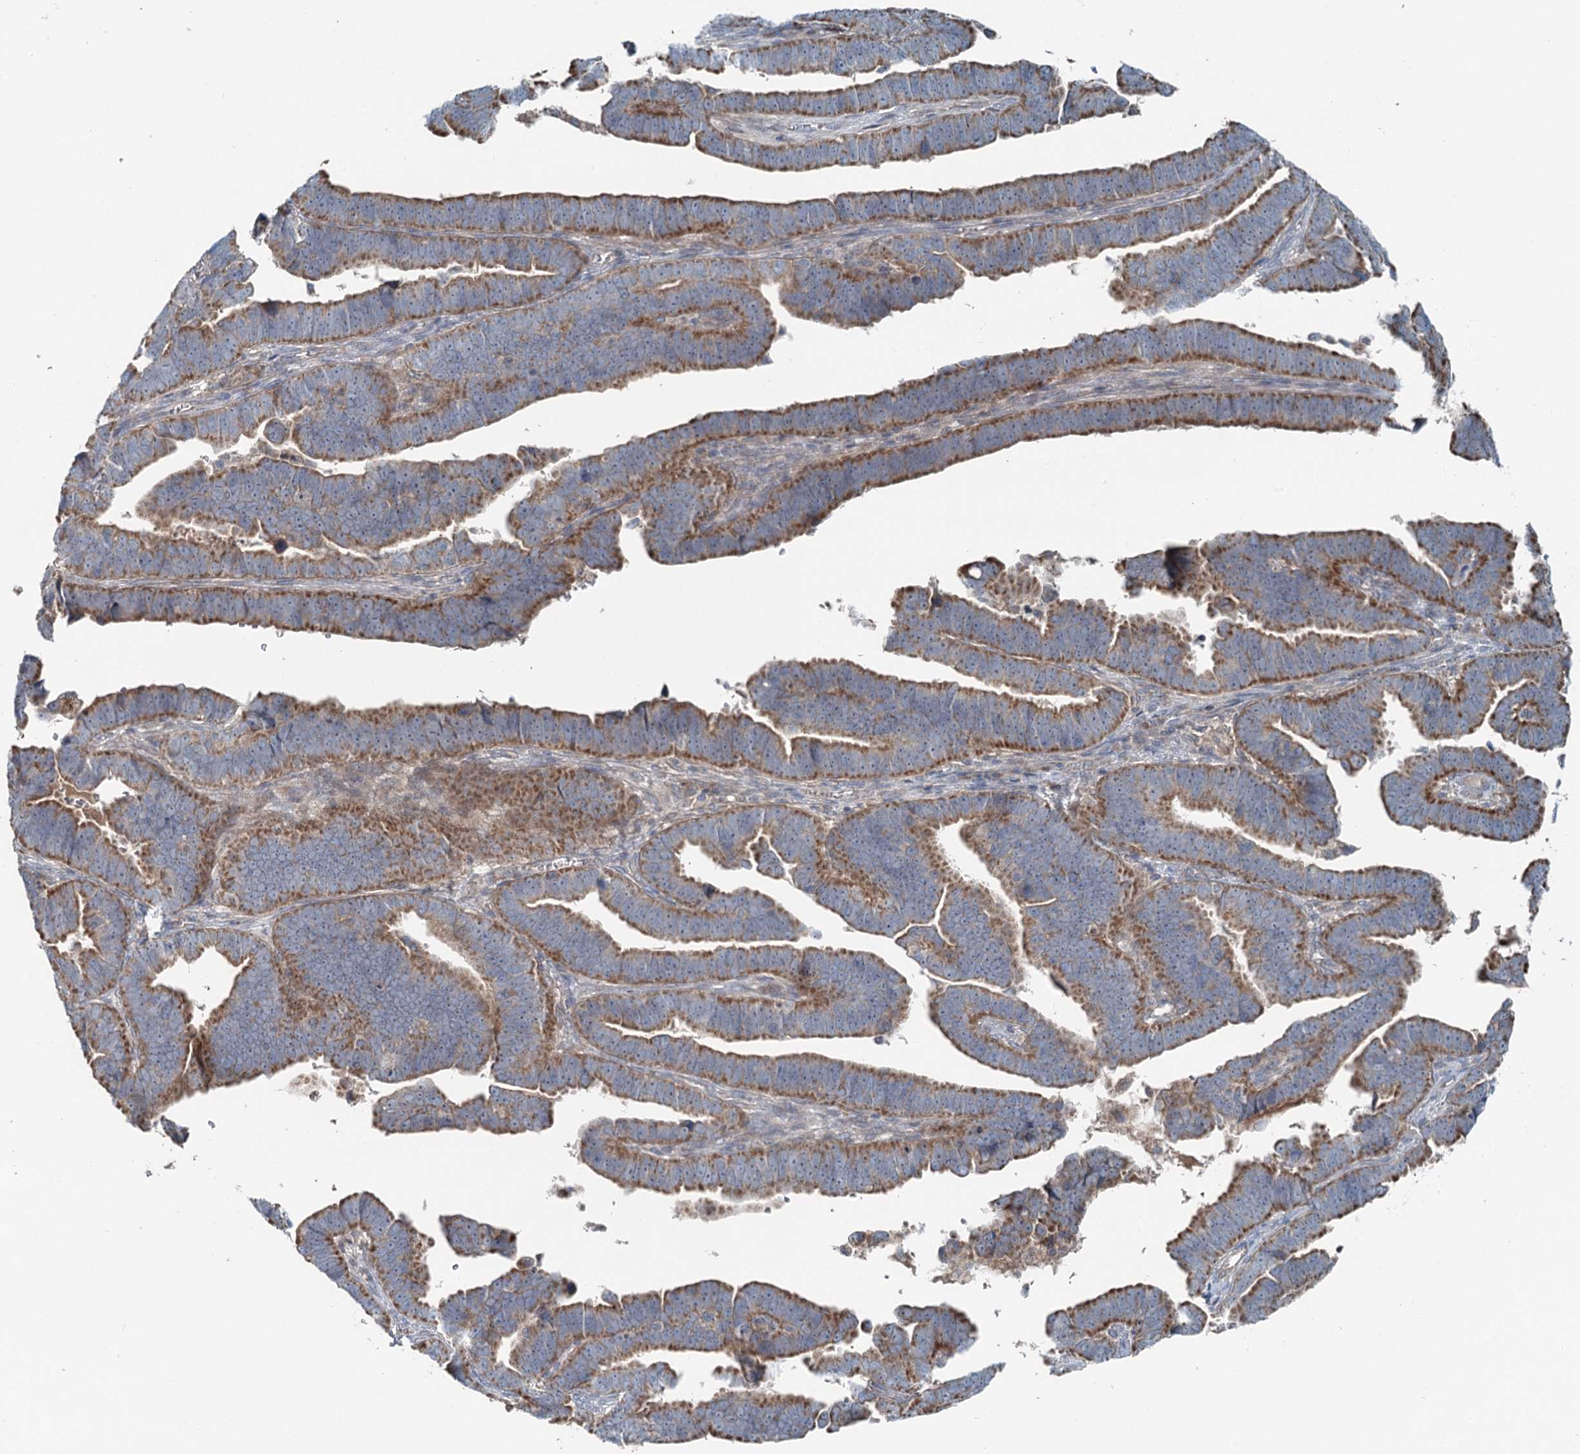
{"staining": {"intensity": "moderate", "quantity": ">75%", "location": "cytoplasmic/membranous"}, "tissue": "endometrial cancer", "cell_type": "Tumor cells", "image_type": "cancer", "snomed": [{"axis": "morphology", "description": "Adenocarcinoma, NOS"}, {"axis": "topography", "description": "Endometrium"}], "caption": "Protein expression analysis of human endometrial cancer reveals moderate cytoplasmic/membranous positivity in about >75% of tumor cells. (Stains: DAB in brown, nuclei in blue, Microscopy: brightfield microscopy at high magnification).", "gene": "CHCHD5", "patient": {"sex": "female", "age": 75}}